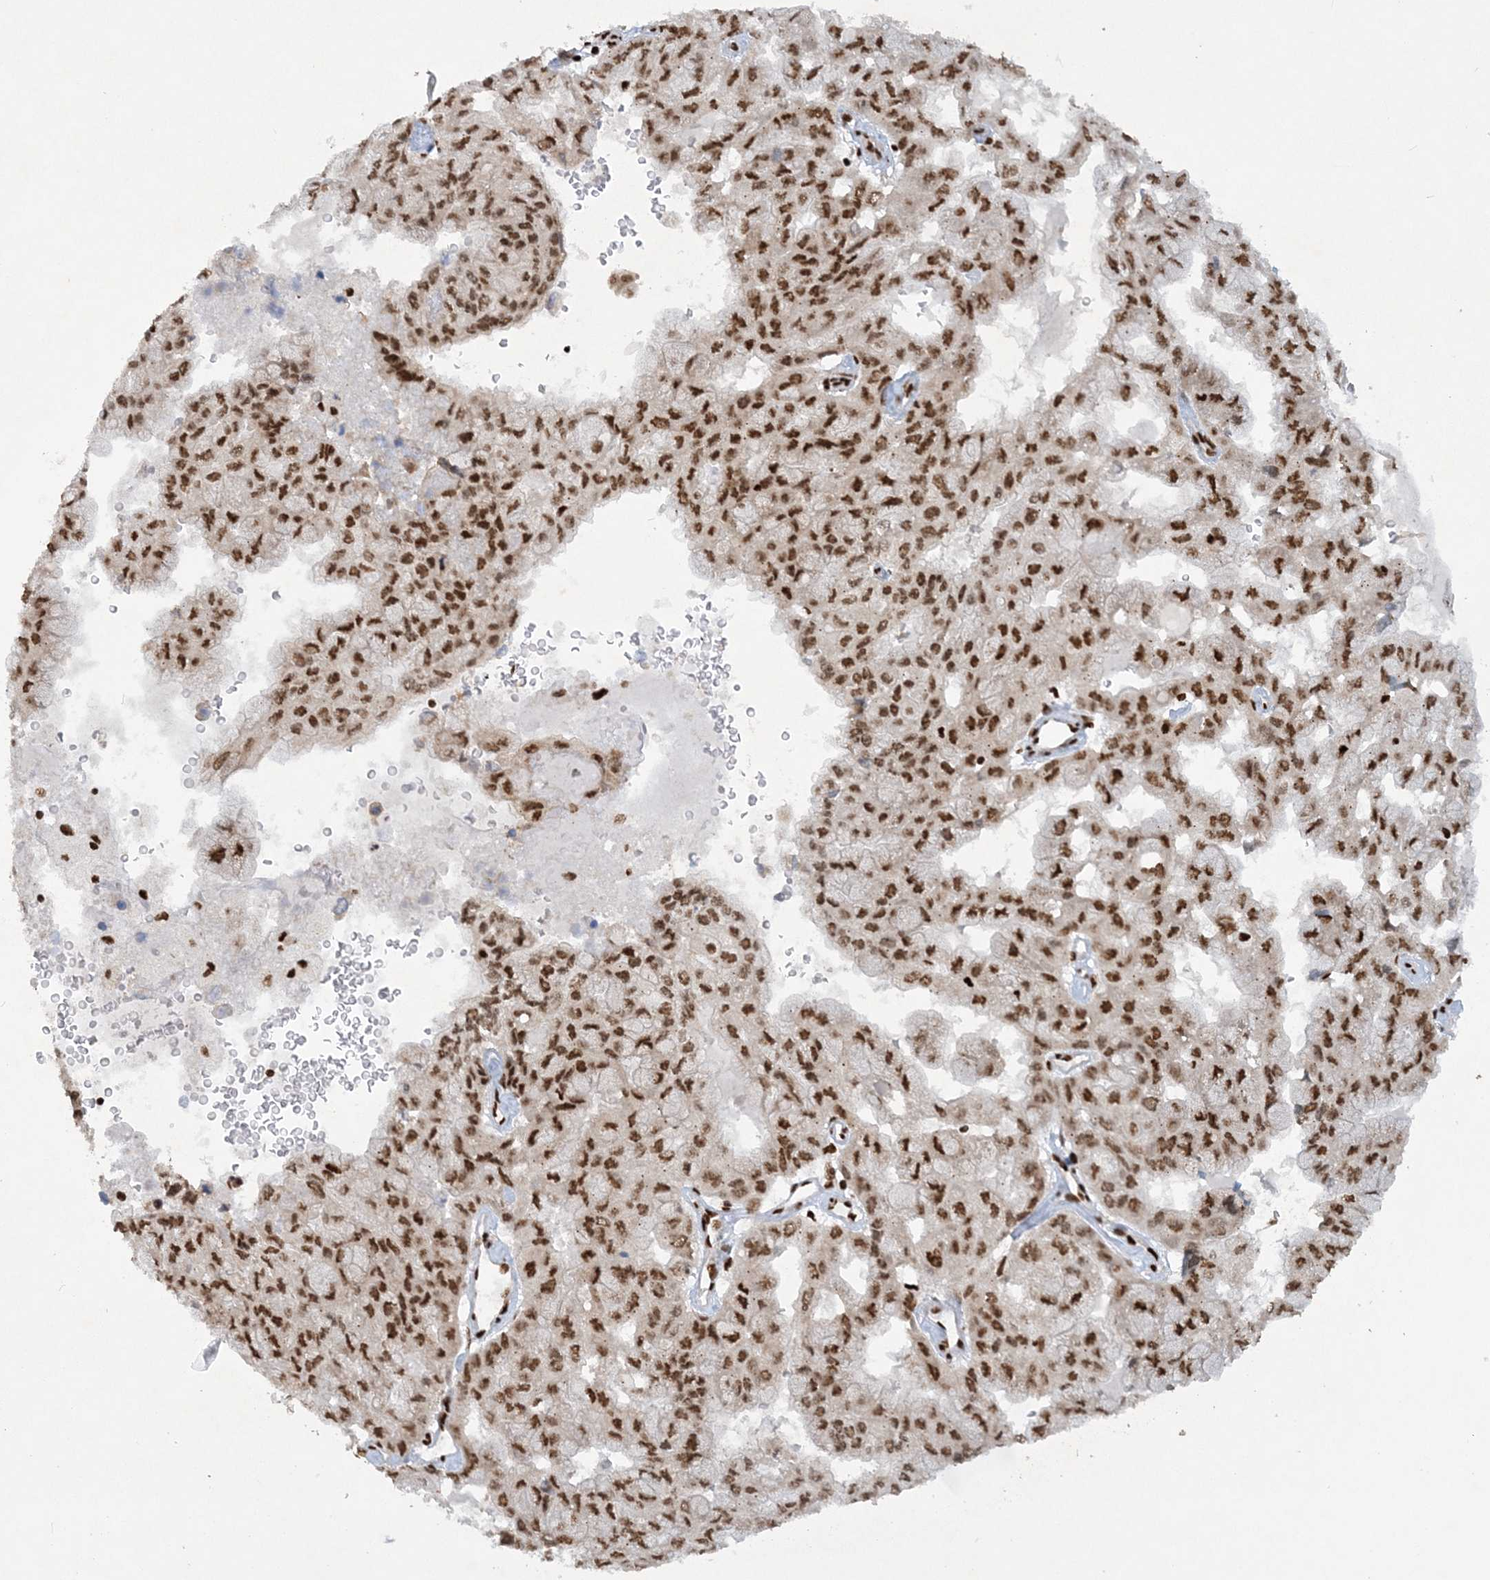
{"staining": {"intensity": "moderate", "quantity": ">75%", "location": "nuclear"}, "tissue": "pancreatic cancer", "cell_type": "Tumor cells", "image_type": "cancer", "snomed": [{"axis": "morphology", "description": "Adenocarcinoma, NOS"}, {"axis": "topography", "description": "Pancreas"}], "caption": "This is an image of IHC staining of adenocarcinoma (pancreatic), which shows moderate positivity in the nuclear of tumor cells.", "gene": "DELE1", "patient": {"sex": "male", "age": 51}}